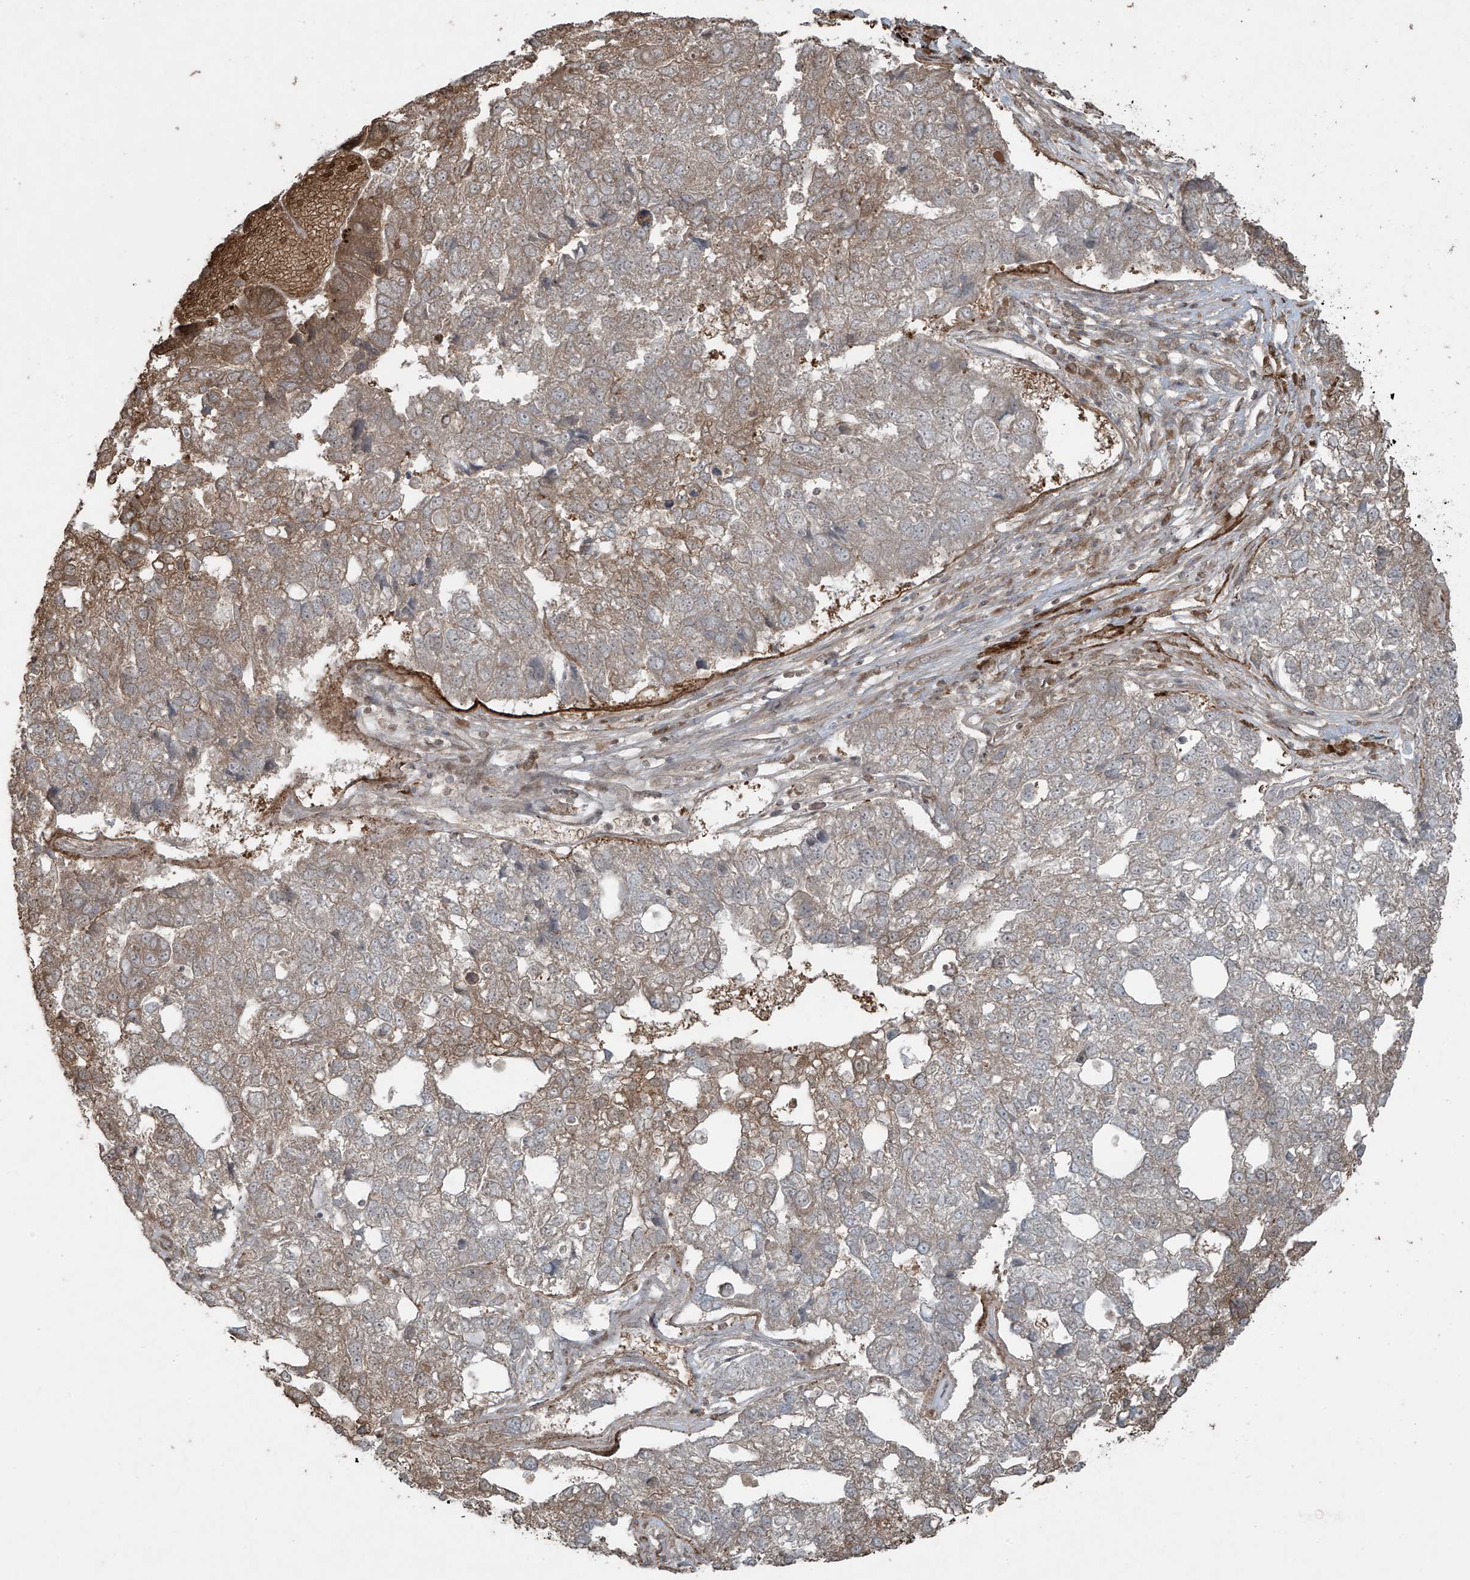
{"staining": {"intensity": "weak", "quantity": "<25%", "location": "cytoplasmic/membranous"}, "tissue": "pancreatic cancer", "cell_type": "Tumor cells", "image_type": "cancer", "snomed": [{"axis": "morphology", "description": "Adenocarcinoma, NOS"}, {"axis": "topography", "description": "Pancreas"}], "caption": "Immunohistochemical staining of human adenocarcinoma (pancreatic) shows no significant positivity in tumor cells.", "gene": "TTC22", "patient": {"sex": "female", "age": 61}}